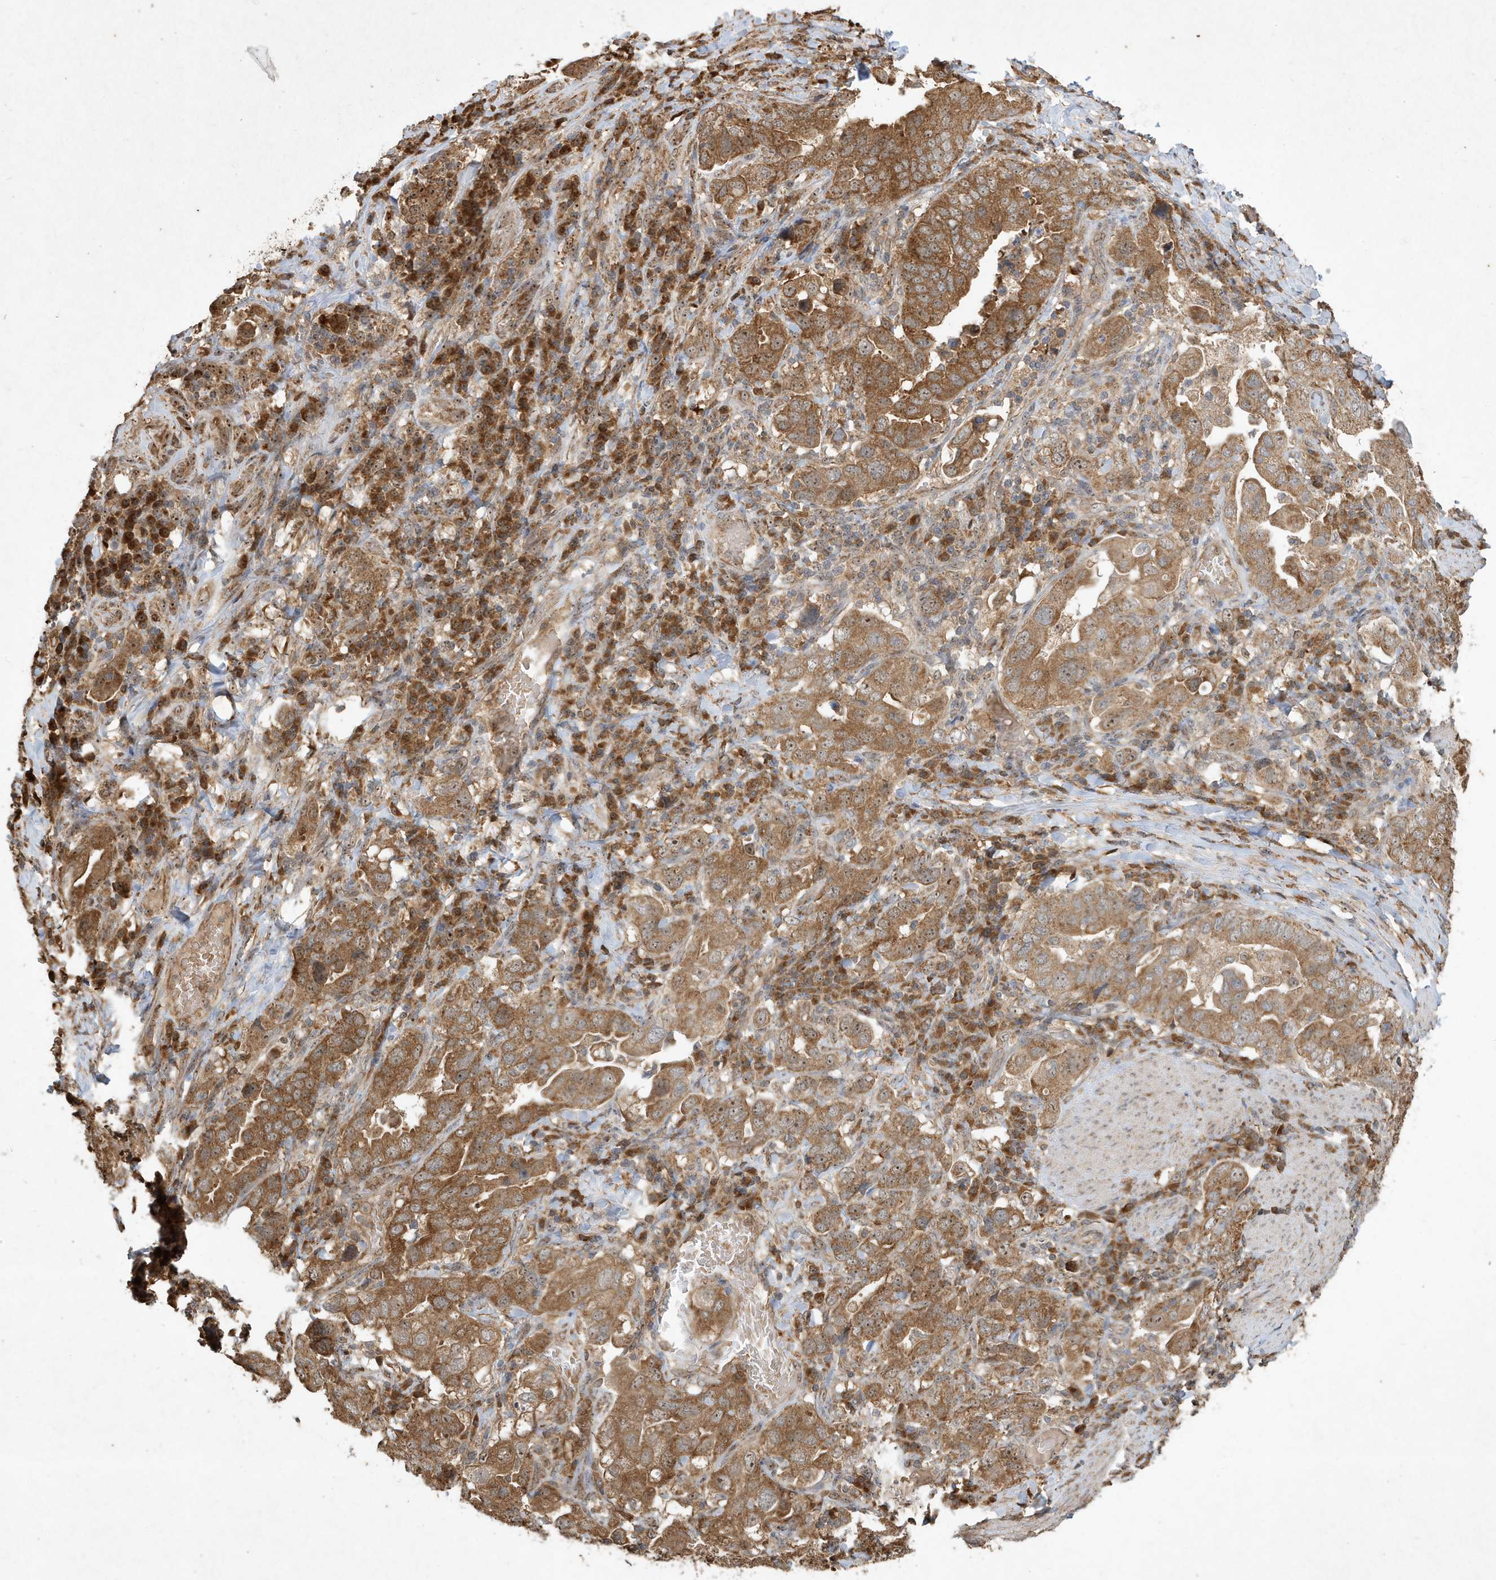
{"staining": {"intensity": "strong", "quantity": ">75%", "location": "cytoplasmic/membranous,nuclear"}, "tissue": "stomach cancer", "cell_type": "Tumor cells", "image_type": "cancer", "snomed": [{"axis": "morphology", "description": "Adenocarcinoma, NOS"}, {"axis": "topography", "description": "Stomach, upper"}], "caption": "The image shows immunohistochemical staining of adenocarcinoma (stomach). There is strong cytoplasmic/membranous and nuclear expression is identified in approximately >75% of tumor cells.", "gene": "ABCB9", "patient": {"sex": "male", "age": 62}}